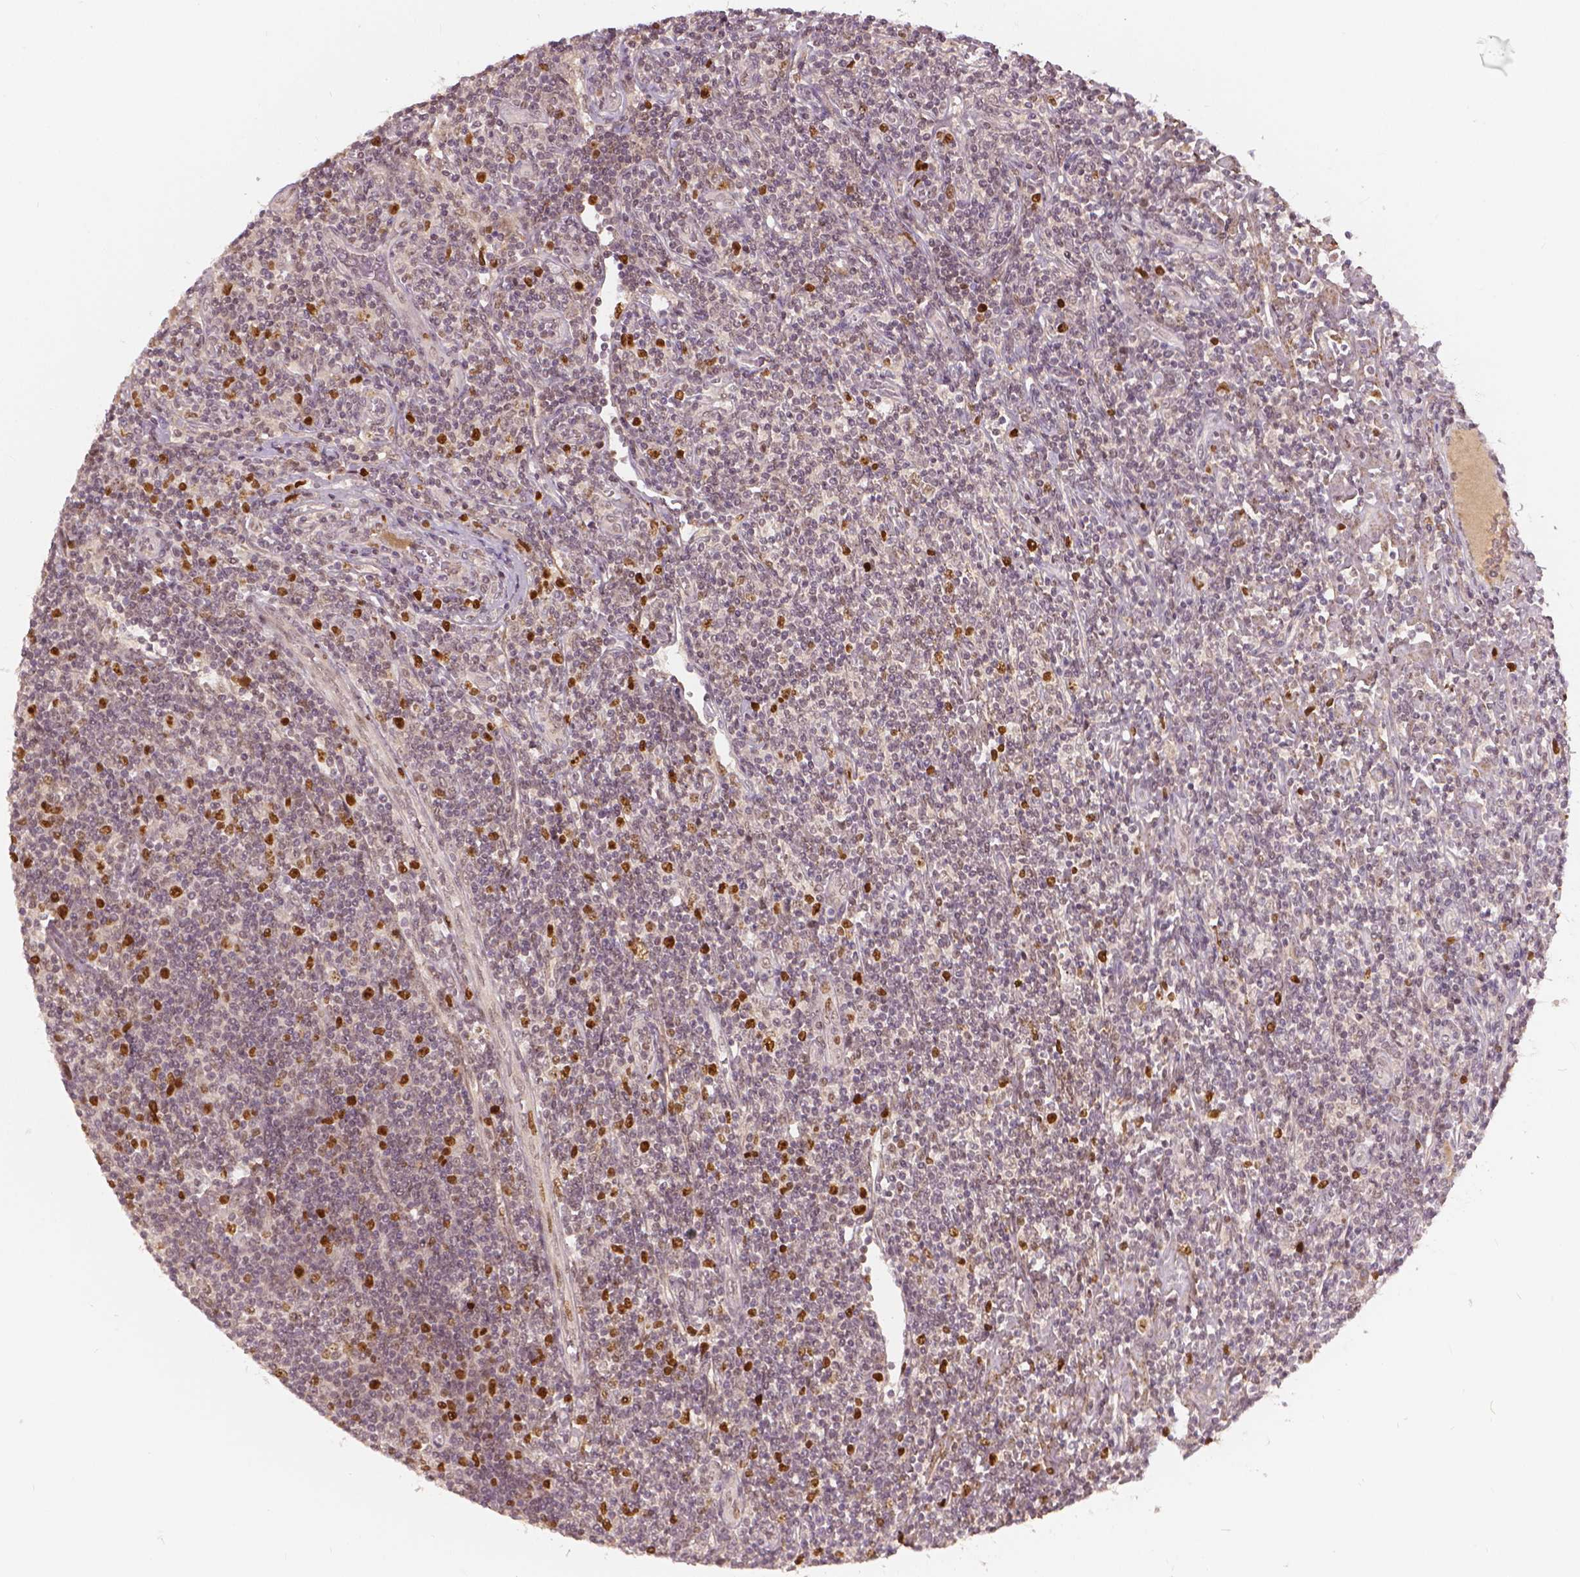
{"staining": {"intensity": "negative", "quantity": "none", "location": "none"}, "tissue": "lymphoma", "cell_type": "Tumor cells", "image_type": "cancer", "snomed": [{"axis": "morphology", "description": "Hodgkin's disease, NOS"}, {"axis": "topography", "description": "Lymph node"}], "caption": "This is an immunohistochemistry (IHC) photomicrograph of Hodgkin's disease. There is no positivity in tumor cells.", "gene": "NSD2", "patient": {"sex": "male", "age": 40}}